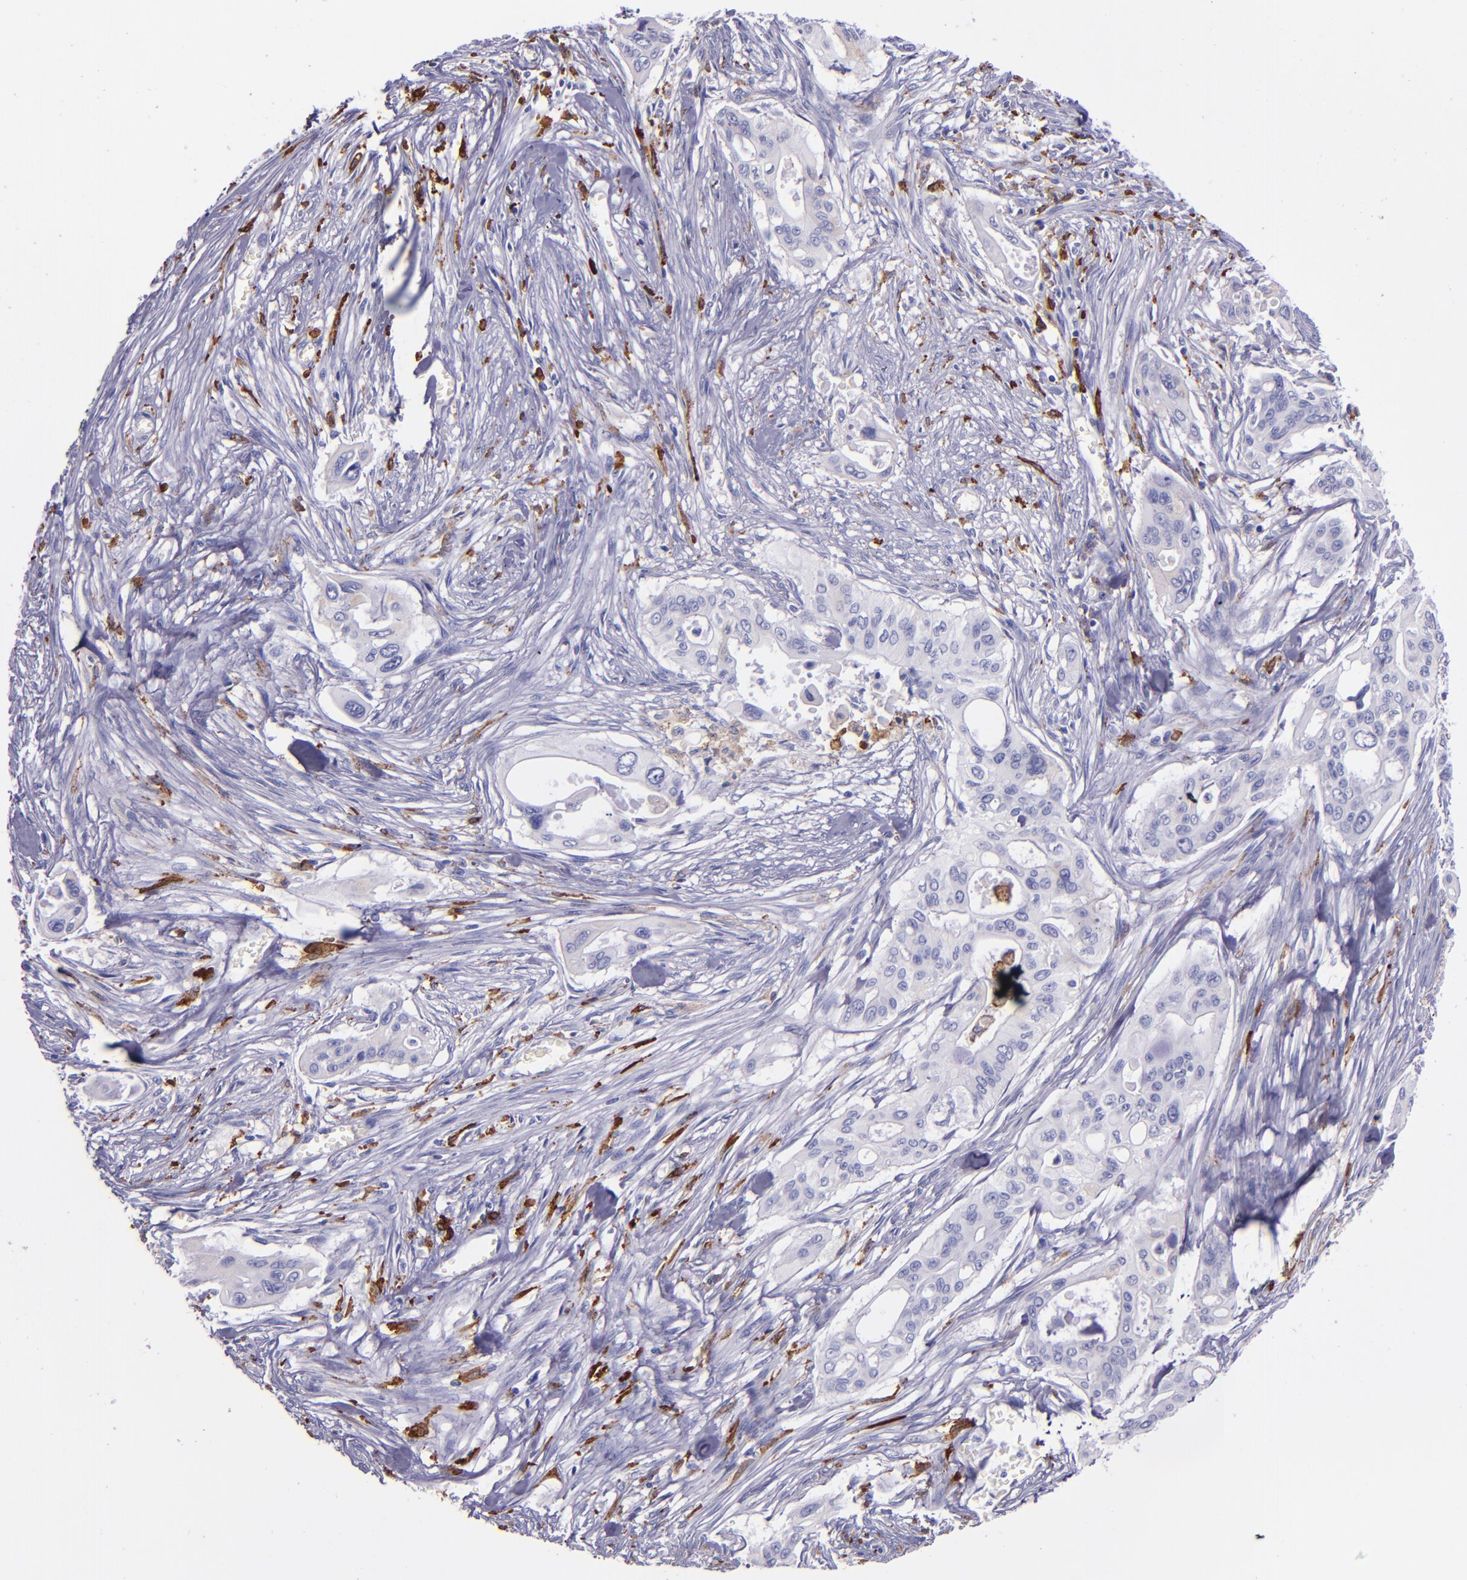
{"staining": {"intensity": "negative", "quantity": "none", "location": "none"}, "tissue": "pancreatic cancer", "cell_type": "Tumor cells", "image_type": "cancer", "snomed": [{"axis": "morphology", "description": "Adenocarcinoma, NOS"}, {"axis": "topography", "description": "Pancreas"}], "caption": "This is an immunohistochemistry histopathology image of adenocarcinoma (pancreatic). There is no staining in tumor cells.", "gene": "CD163", "patient": {"sex": "male", "age": 77}}